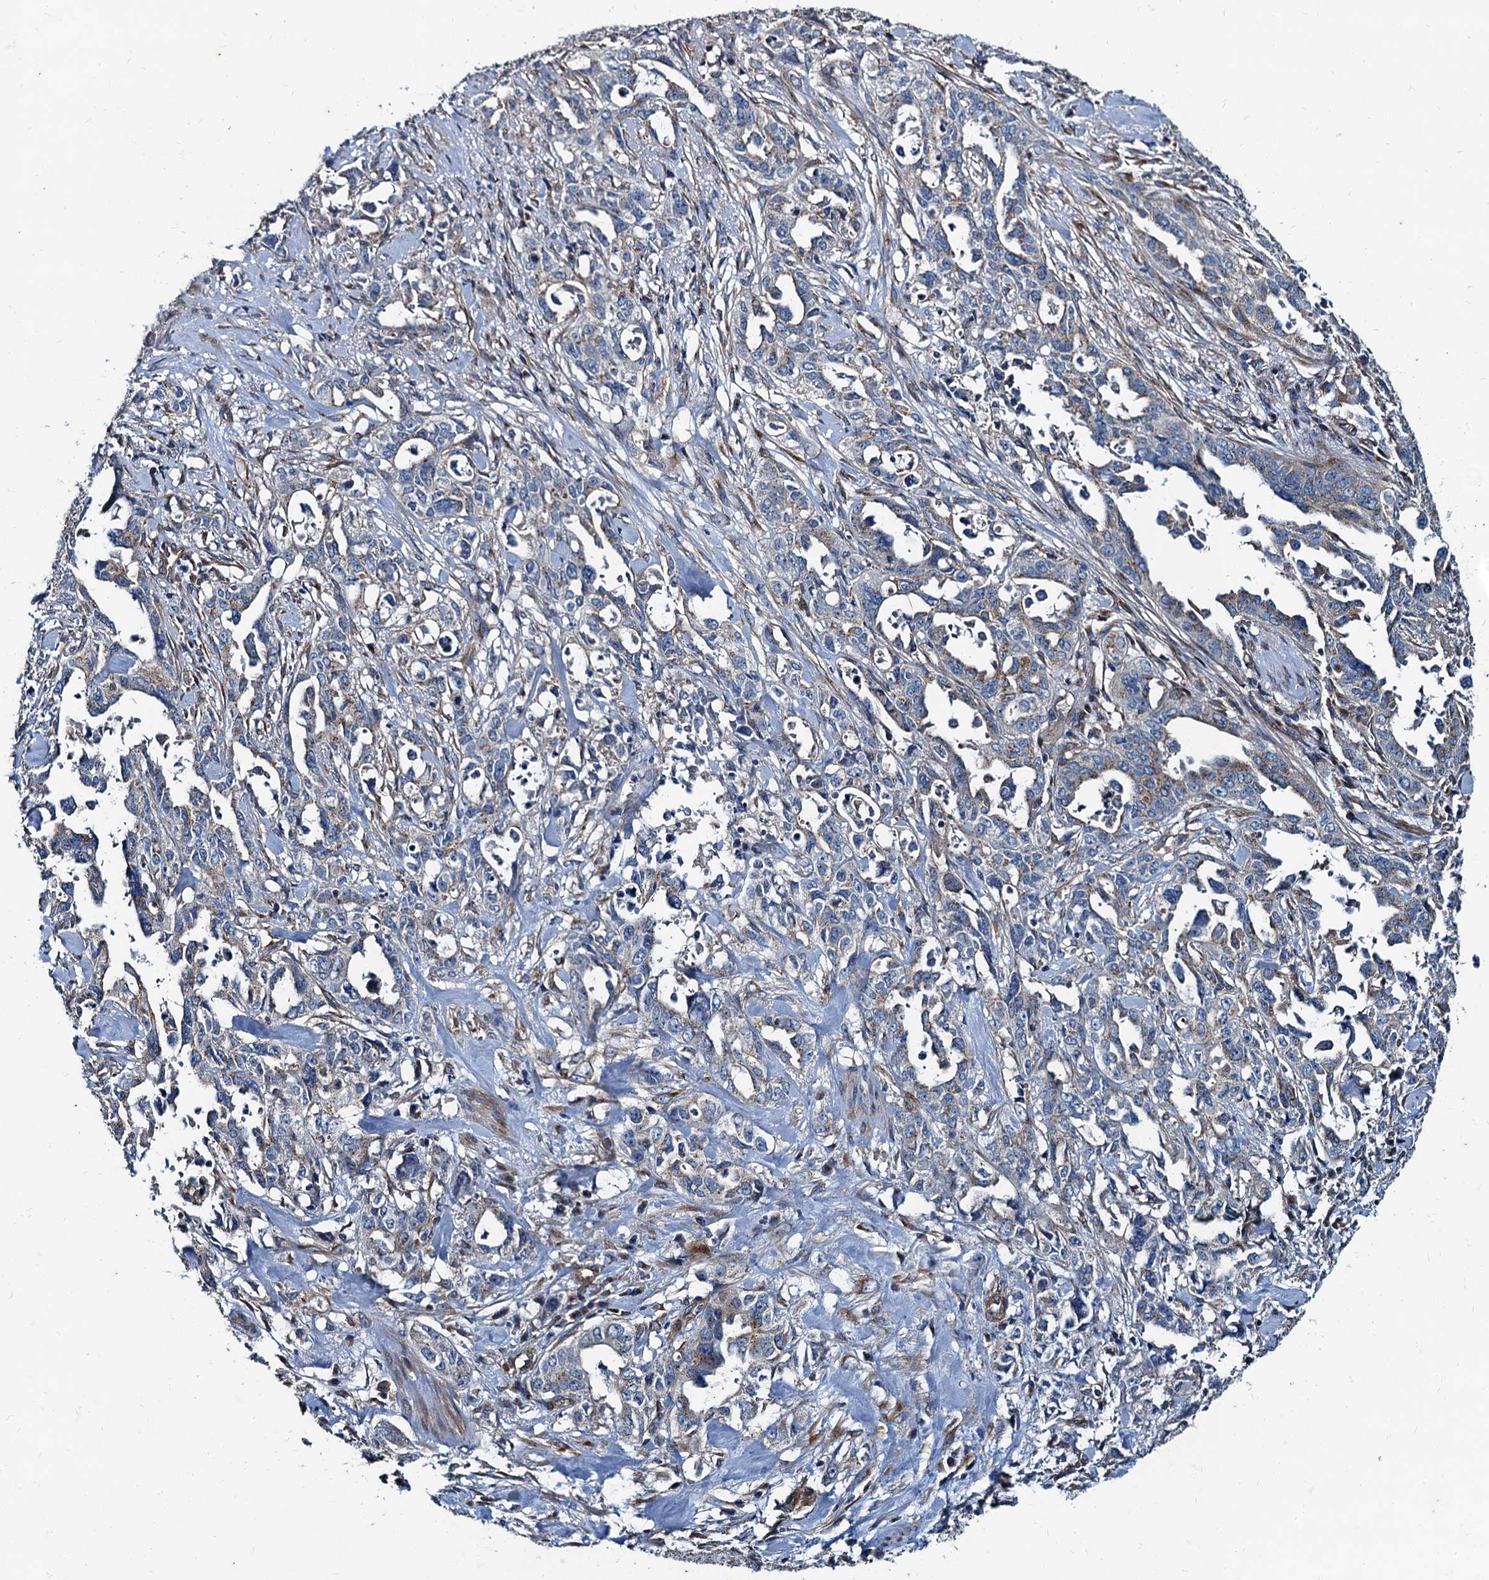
{"staining": {"intensity": "negative", "quantity": "none", "location": "none"}, "tissue": "endometrial cancer", "cell_type": "Tumor cells", "image_type": "cancer", "snomed": [{"axis": "morphology", "description": "Adenocarcinoma, NOS"}, {"axis": "topography", "description": "Endometrium"}], "caption": "This is an immunohistochemistry image of adenocarcinoma (endometrial). There is no expression in tumor cells.", "gene": "NGRN", "patient": {"sex": "female", "age": 65}}